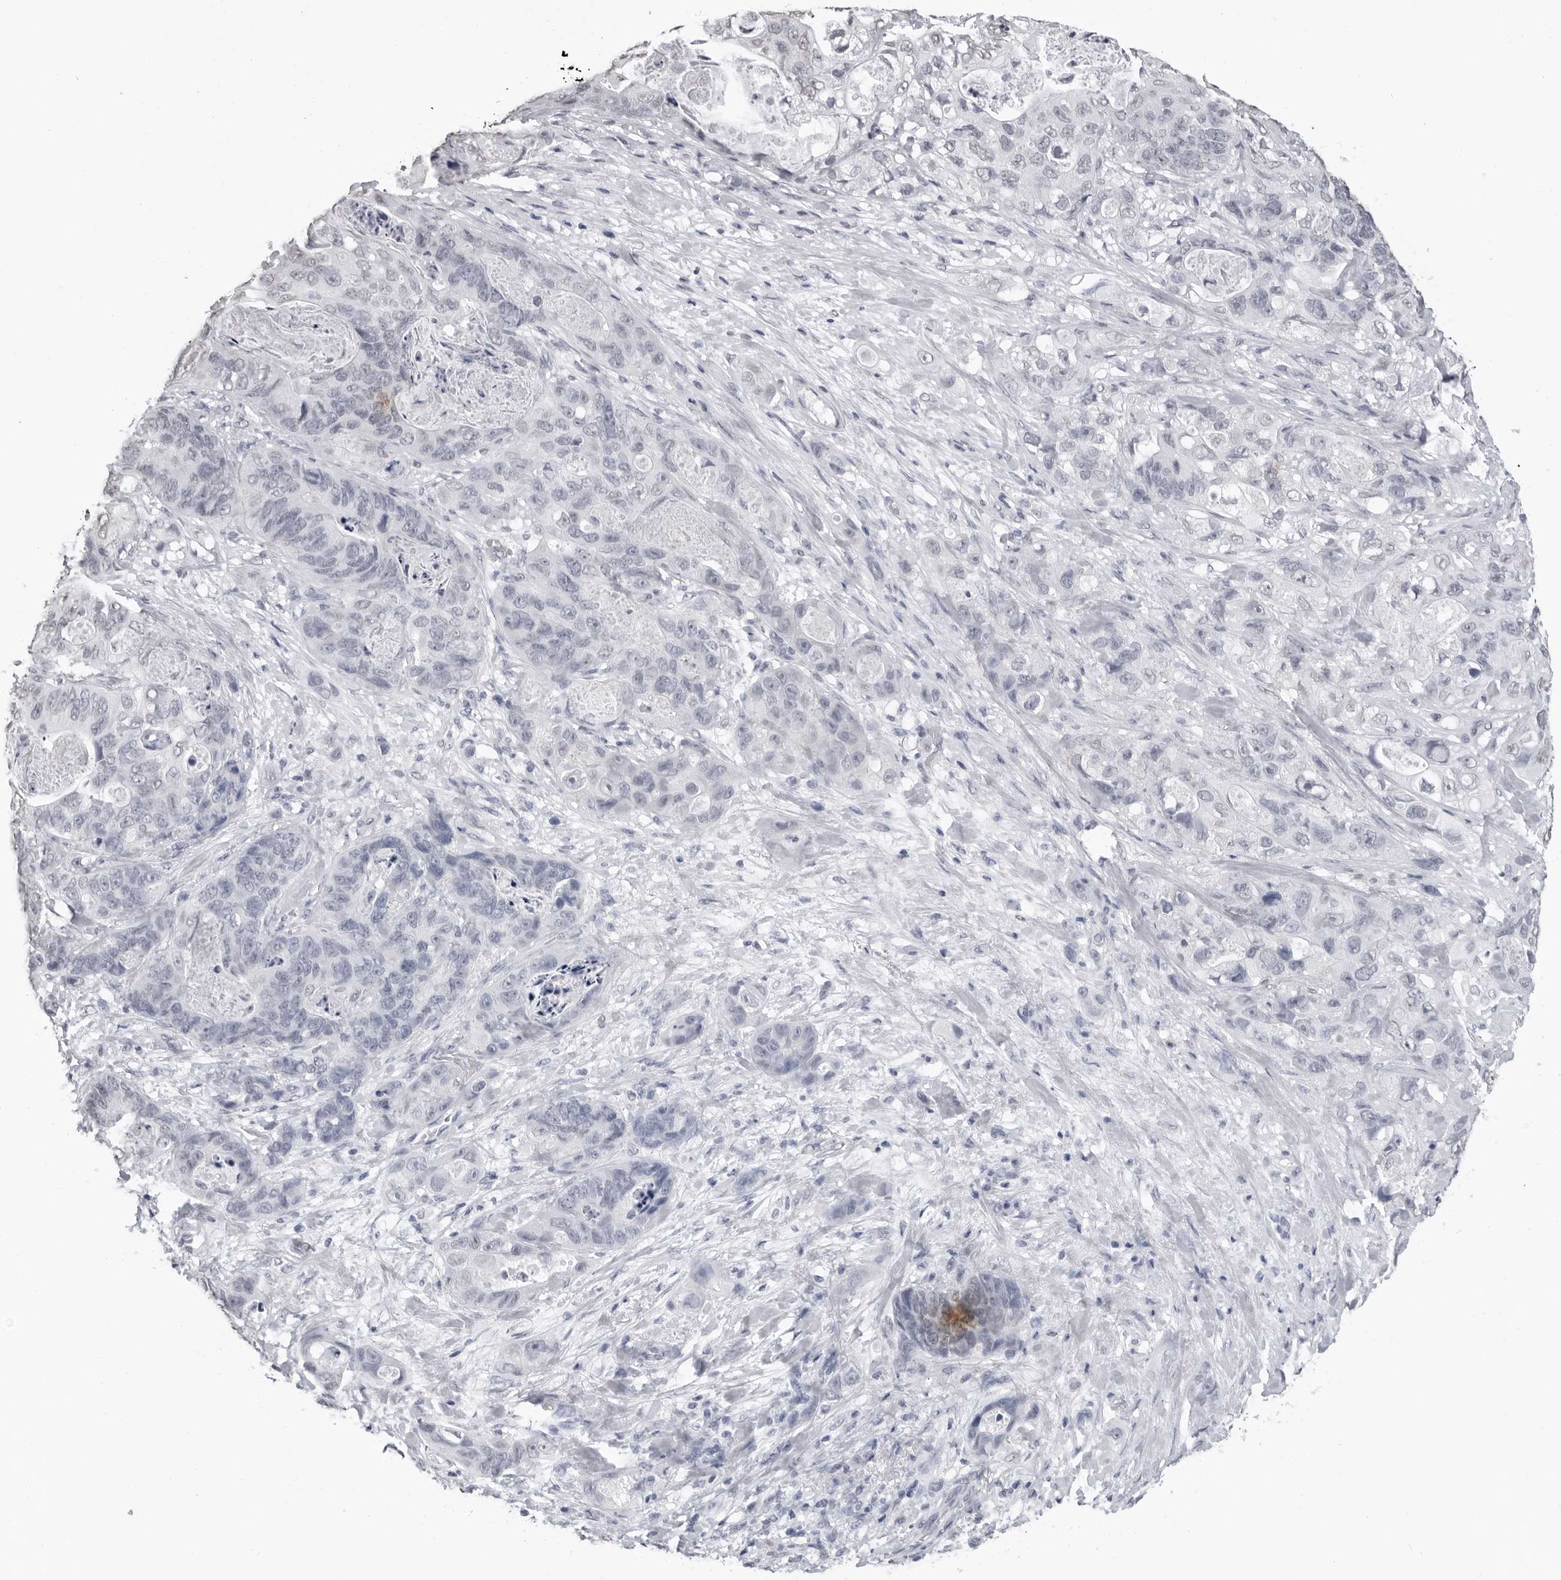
{"staining": {"intensity": "negative", "quantity": "none", "location": "none"}, "tissue": "stomach cancer", "cell_type": "Tumor cells", "image_type": "cancer", "snomed": [{"axis": "morphology", "description": "Normal tissue, NOS"}, {"axis": "morphology", "description": "Adenocarcinoma, NOS"}, {"axis": "topography", "description": "Stomach"}], "caption": "Immunohistochemical staining of stomach cancer exhibits no significant expression in tumor cells.", "gene": "HEPACAM", "patient": {"sex": "female", "age": 89}}